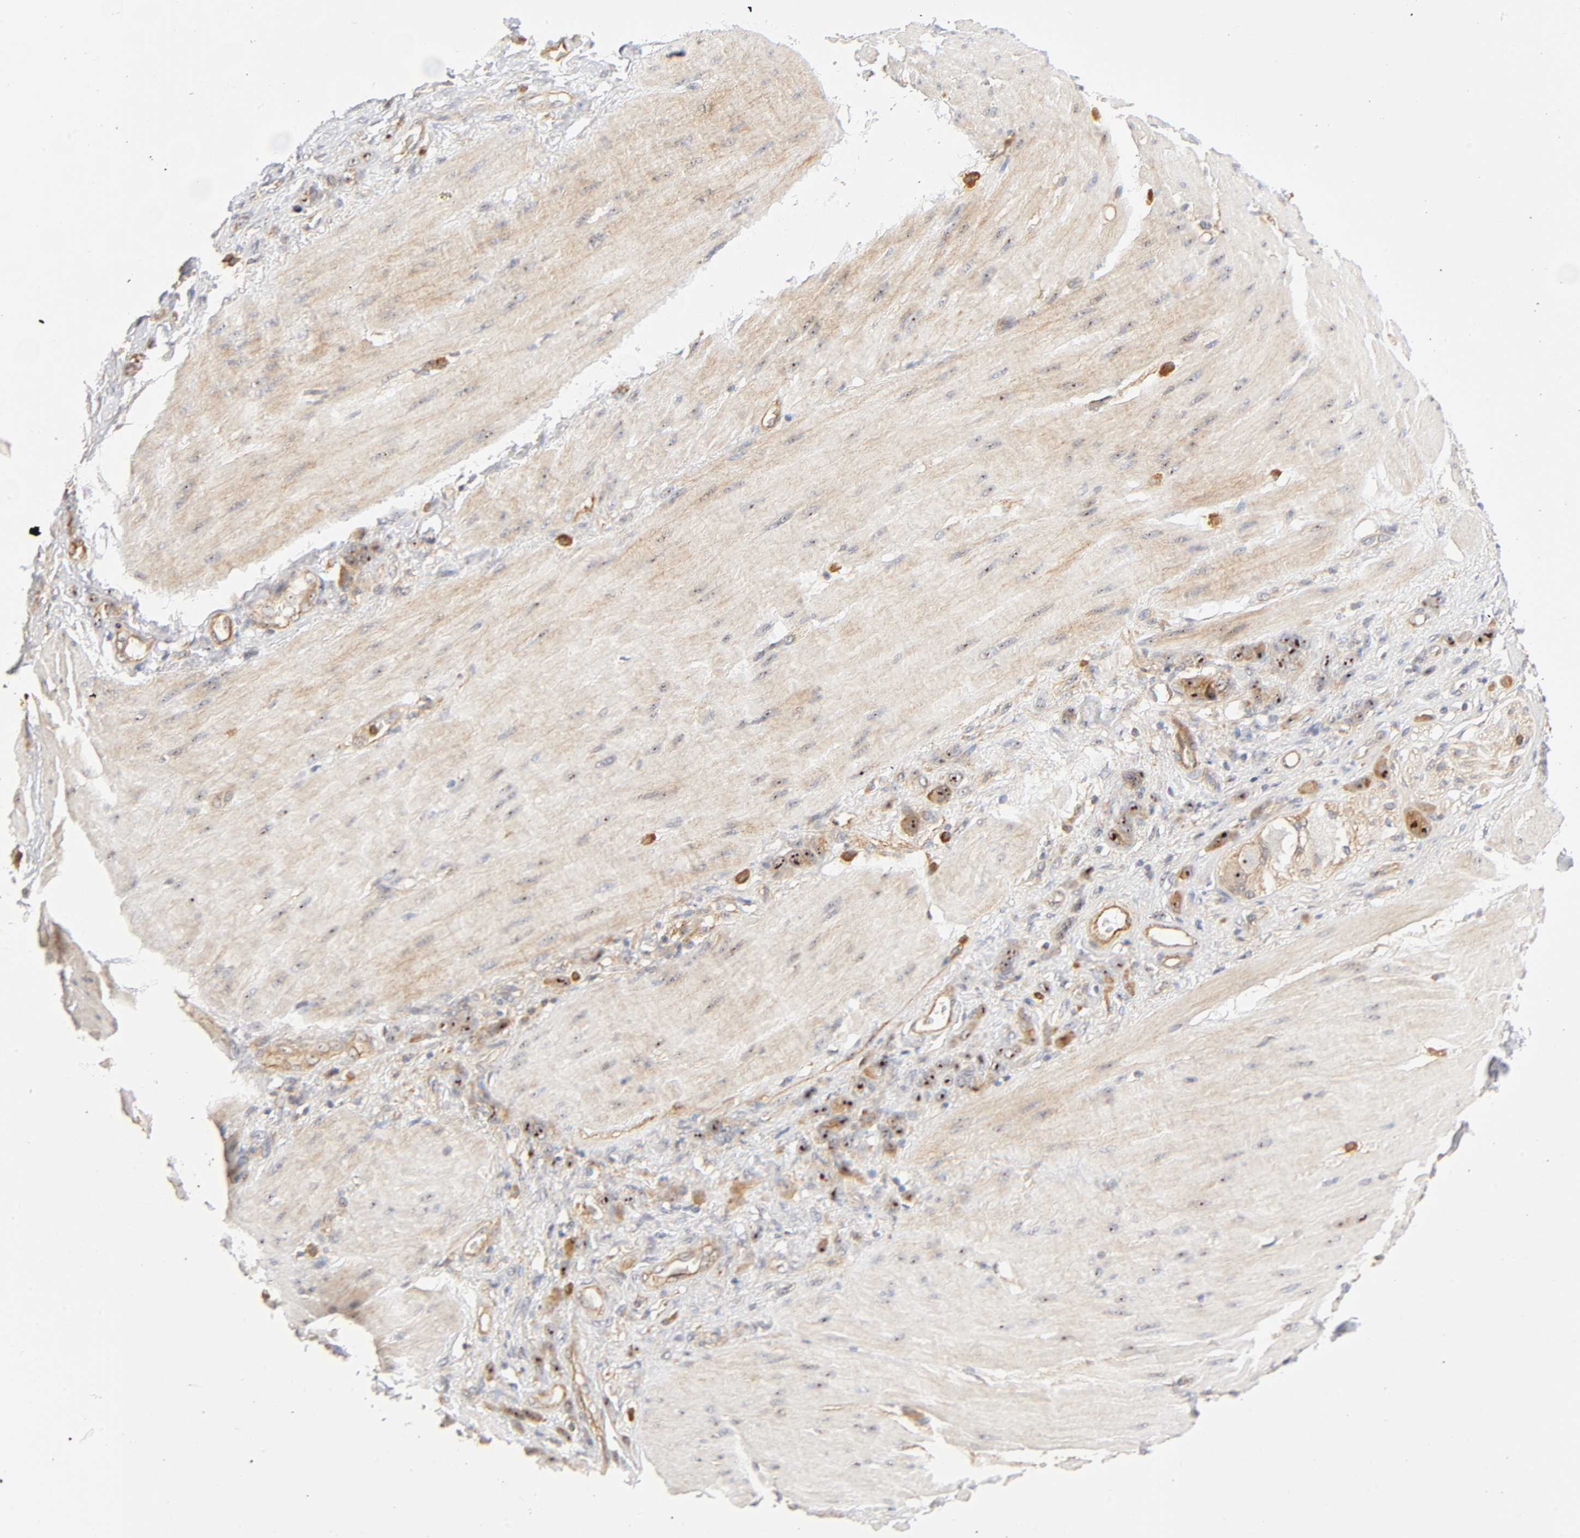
{"staining": {"intensity": "strong", "quantity": ">75%", "location": "cytoplasmic/membranous,nuclear"}, "tissue": "stomach cancer", "cell_type": "Tumor cells", "image_type": "cancer", "snomed": [{"axis": "morphology", "description": "Normal tissue, NOS"}, {"axis": "morphology", "description": "Adenocarcinoma, NOS"}, {"axis": "topography", "description": "Stomach"}], "caption": "DAB (3,3'-diaminobenzidine) immunohistochemical staining of human stomach cancer (adenocarcinoma) demonstrates strong cytoplasmic/membranous and nuclear protein staining in about >75% of tumor cells.", "gene": "PLD1", "patient": {"sex": "male", "age": 82}}